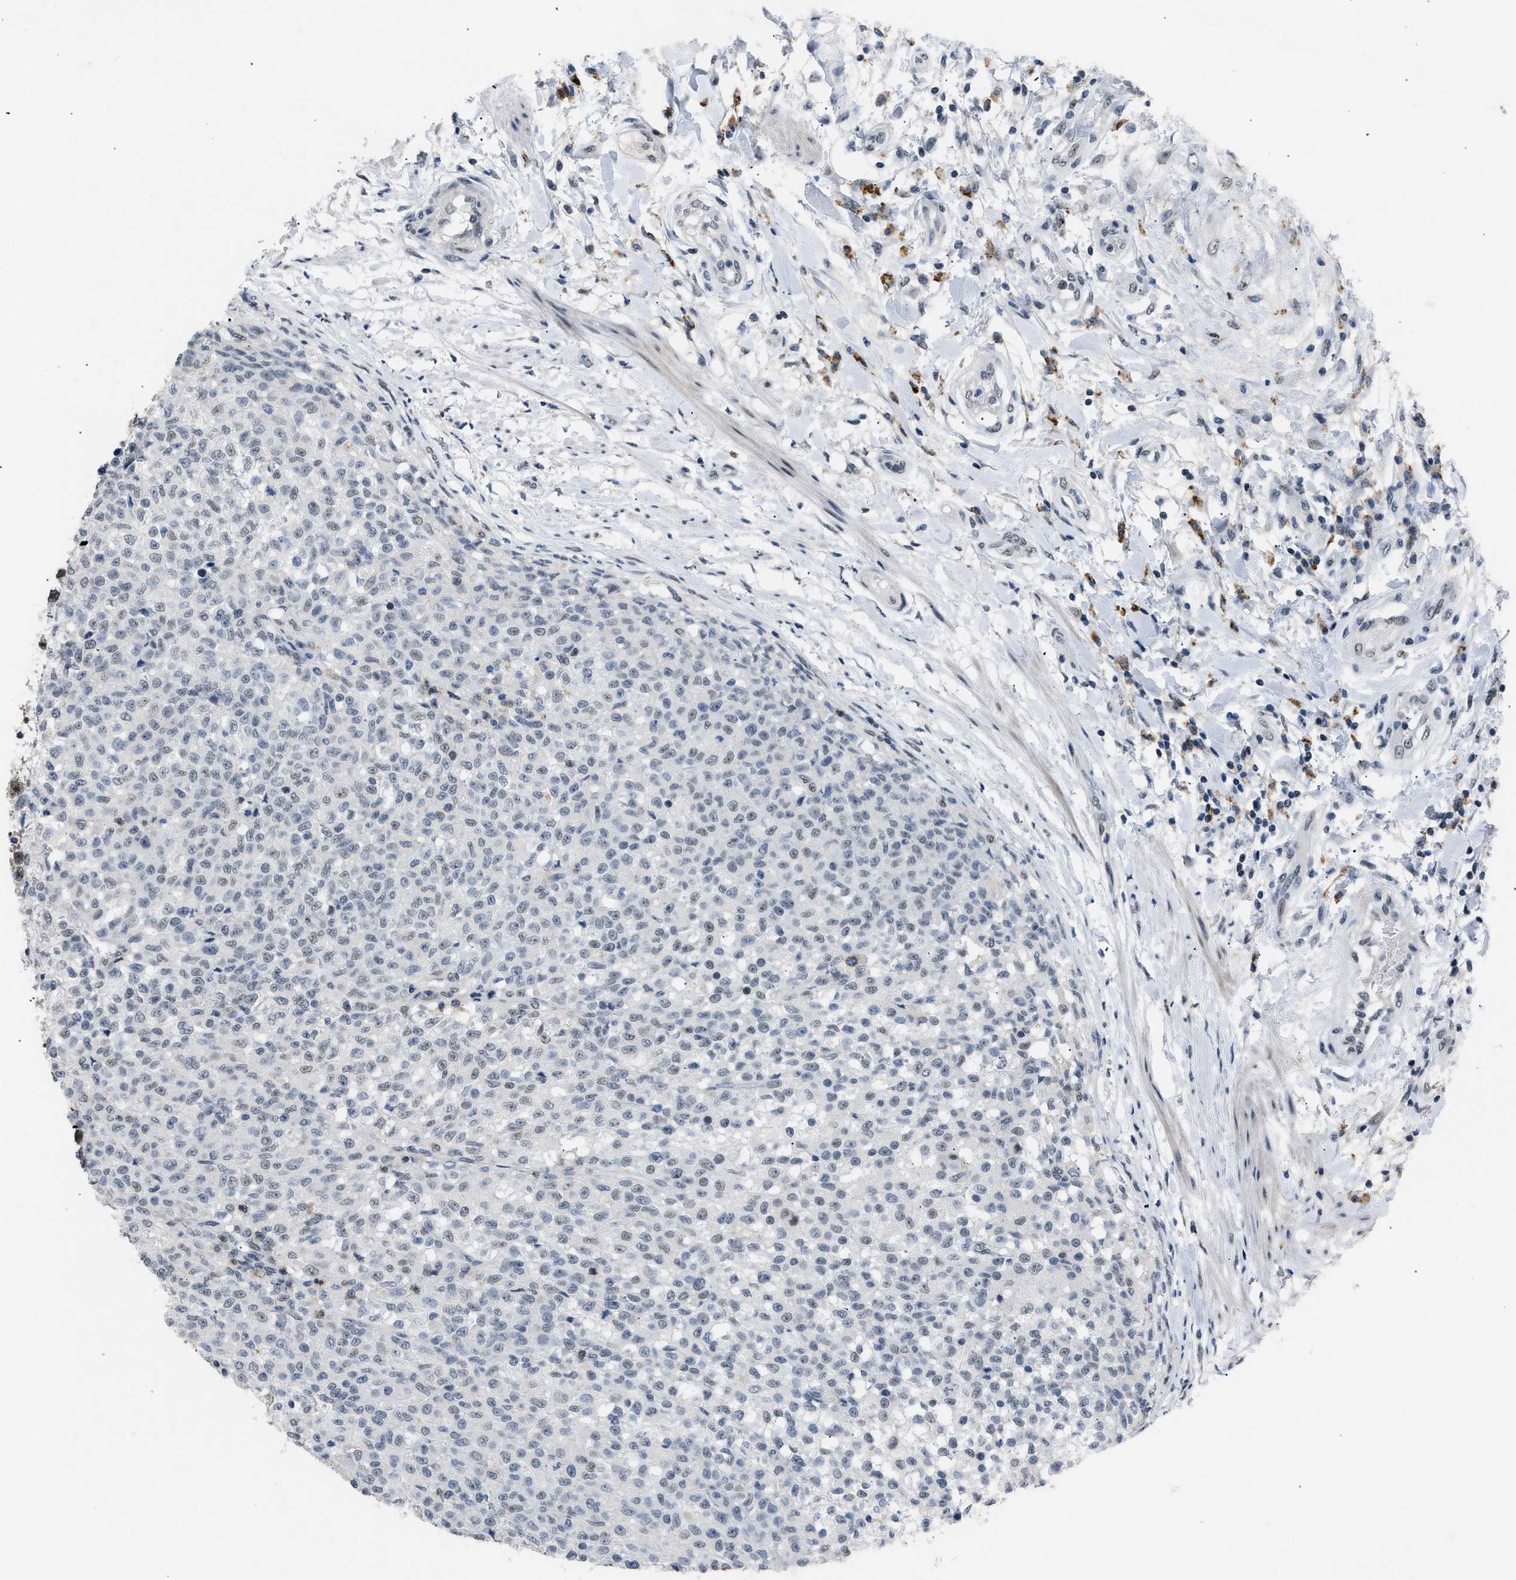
{"staining": {"intensity": "negative", "quantity": "none", "location": "none"}, "tissue": "testis cancer", "cell_type": "Tumor cells", "image_type": "cancer", "snomed": [{"axis": "morphology", "description": "Seminoma, NOS"}, {"axis": "topography", "description": "Testis"}], "caption": "The histopathology image exhibits no staining of tumor cells in testis cancer. The staining was performed using DAB to visualize the protein expression in brown, while the nuclei were stained in blue with hematoxylin (Magnification: 20x).", "gene": "KCNC3", "patient": {"sex": "male", "age": 59}}